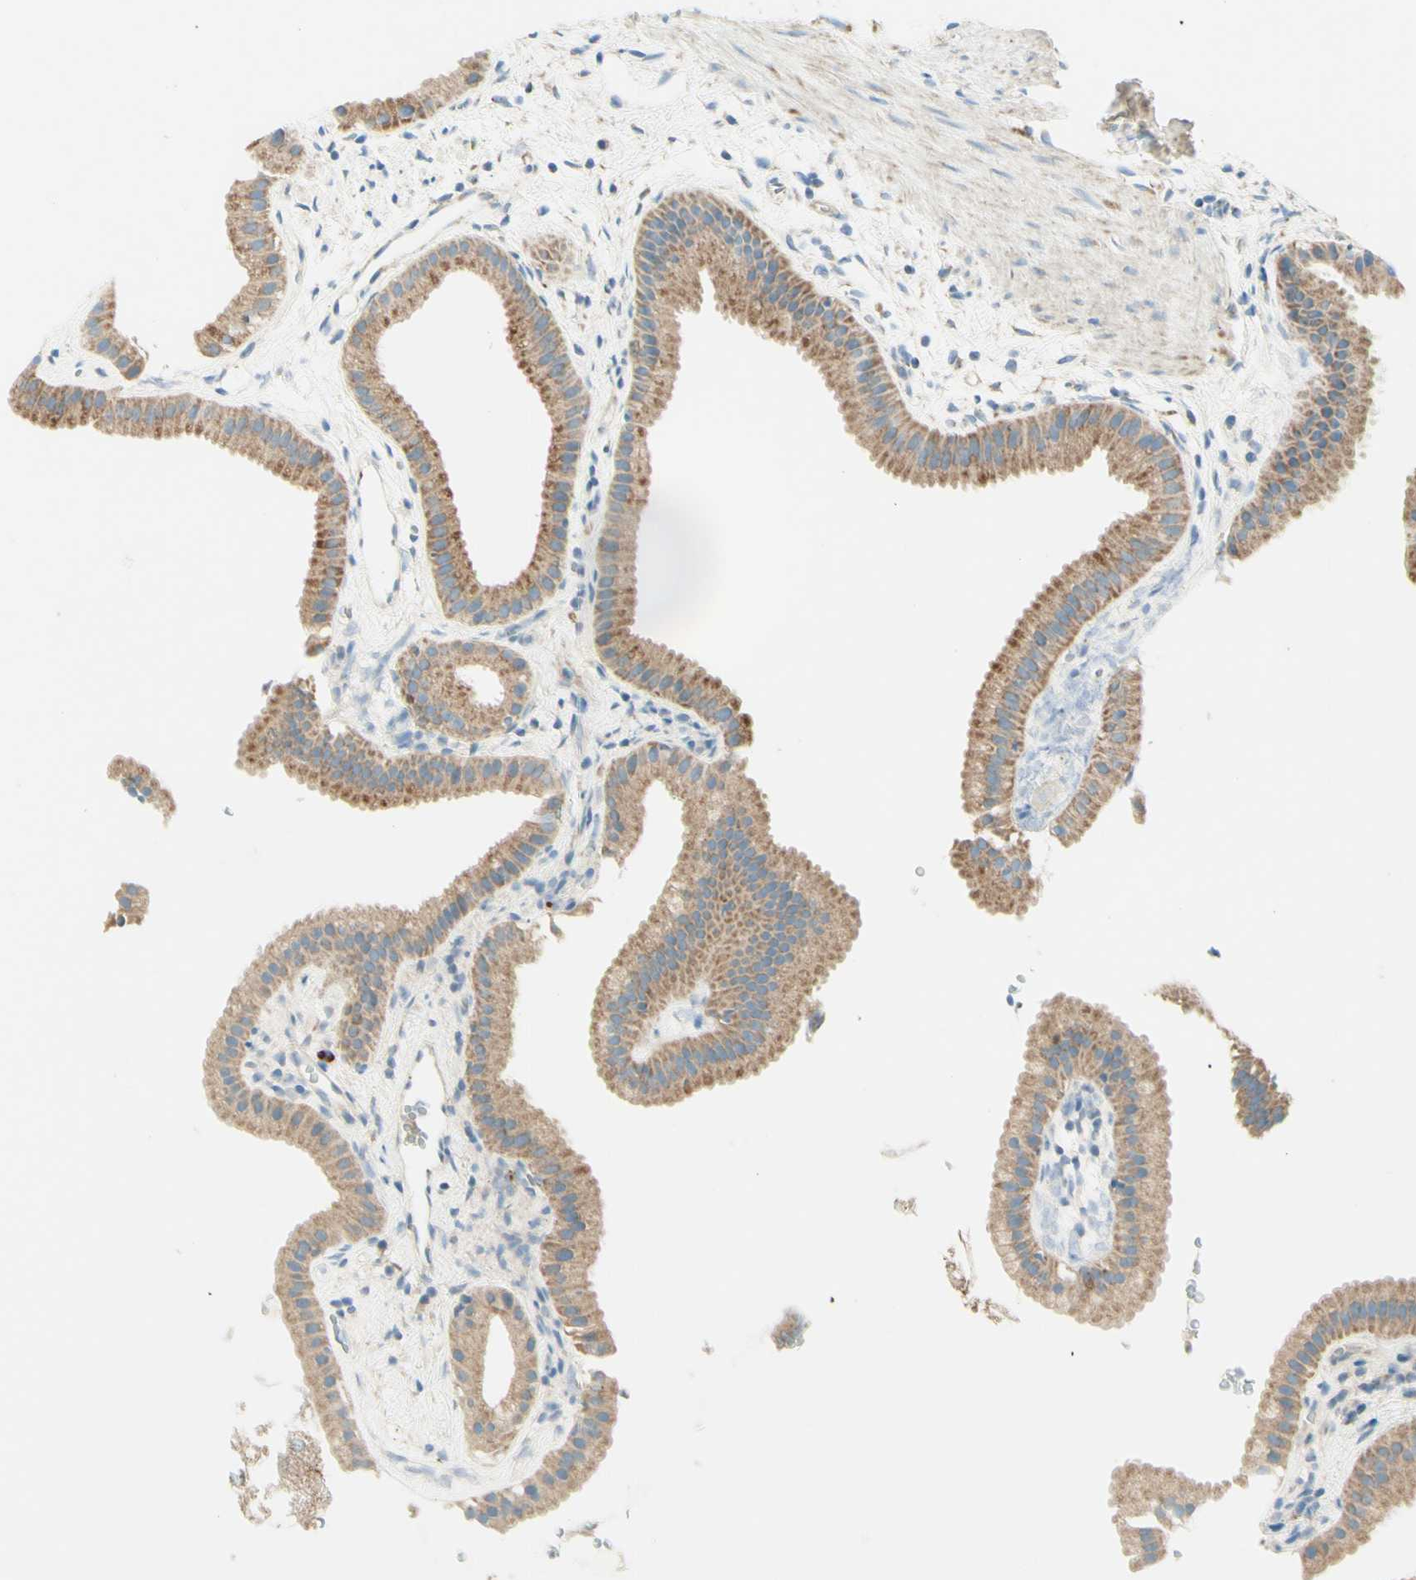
{"staining": {"intensity": "moderate", "quantity": ">75%", "location": "cytoplasmic/membranous"}, "tissue": "gallbladder", "cell_type": "Glandular cells", "image_type": "normal", "snomed": [{"axis": "morphology", "description": "Normal tissue, NOS"}, {"axis": "topography", "description": "Gallbladder"}], "caption": "High-magnification brightfield microscopy of benign gallbladder stained with DAB (3,3'-diaminobenzidine) (brown) and counterstained with hematoxylin (blue). glandular cells exhibit moderate cytoplasmic/membranous positivity is present in about>75% of cells.", "gene": "ARMC10", "patient": {"sex": "female", "age": 64}}